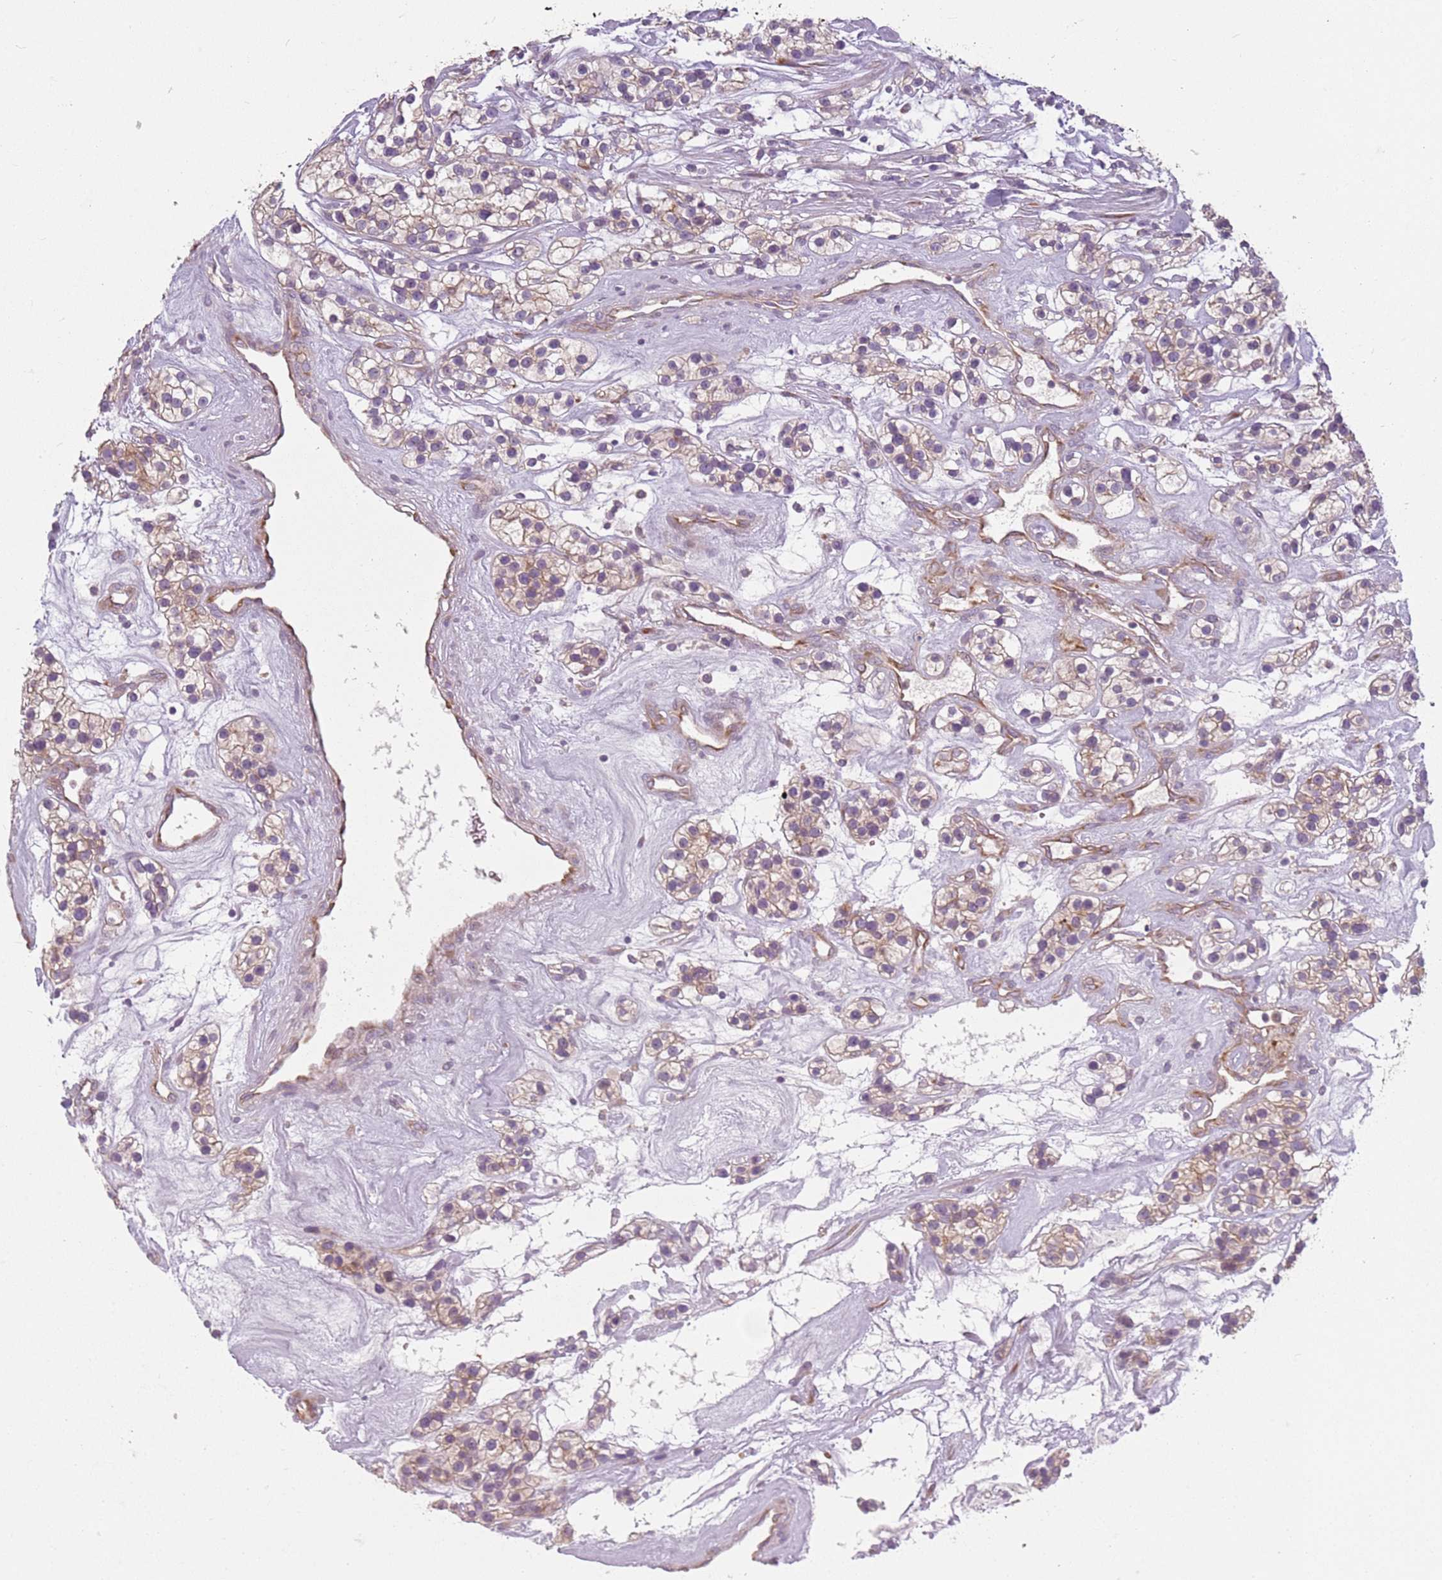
{"staining": {"intensity": "weak", "quantity": "25%-75%", "location": "cytoplasmic/membranous"}, "tissue": "renal cancer", "cell_type": "Tumor cells", "image_type": "cancer", "snomed": [{"axis": "morphology", "description": "Adenocarcinoma, NOS"}, {"axis": "topography", "description": "Kidney"}], "caption": "Human adenocarcinoma (renal) stained with a protein marker exhibits weak staining in tumor cells.", "gene": "RPS28", "patient": {"sex": "female", "age": 57}}